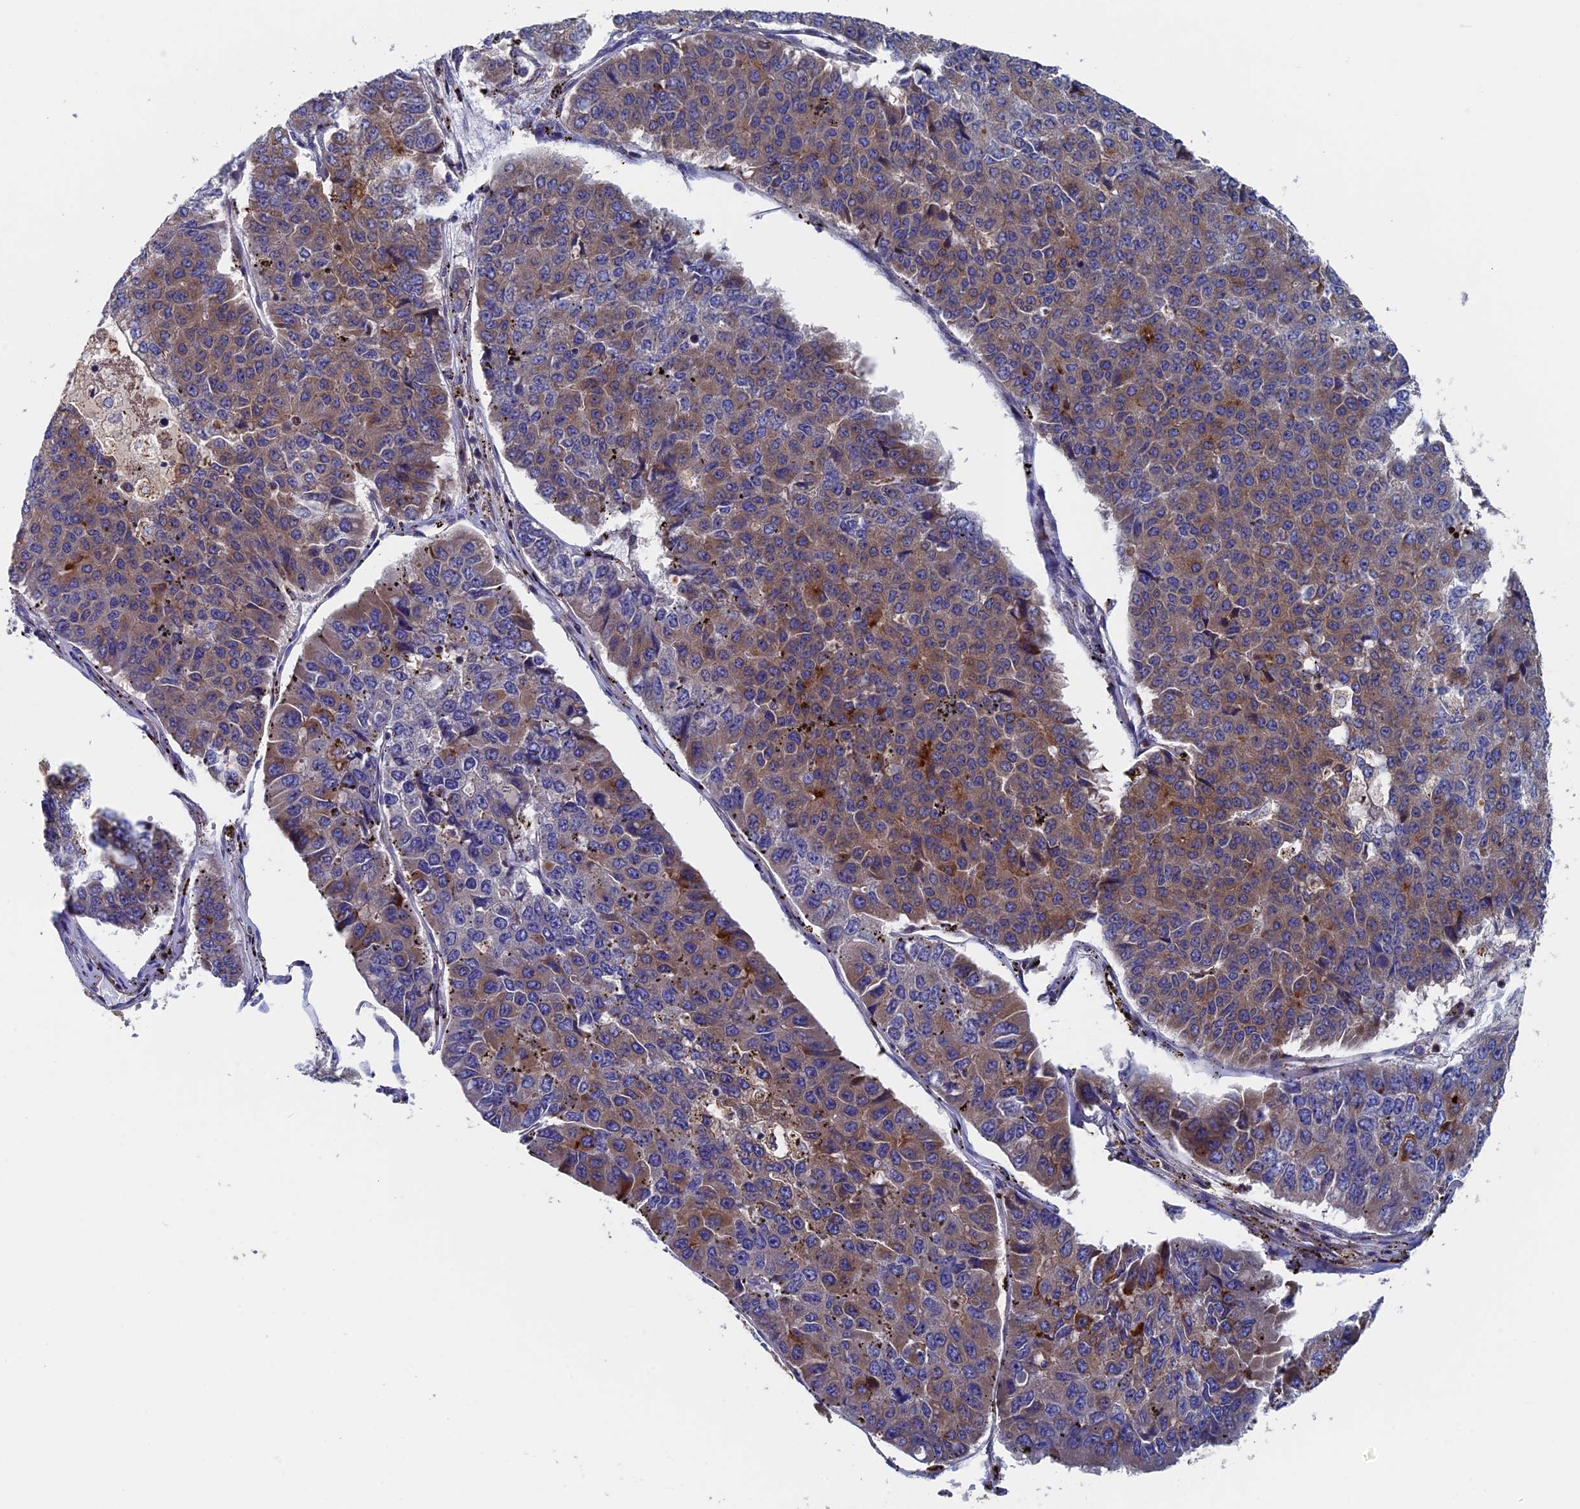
{"staining": {"intensity": "strong", "quantity": "25%-75%", "location": "cytoplasmic/membranous"}, "tissue": "pancreatic cancer", "cell_type": "Tumor cells", "image_type": "cancer", "snomed": [{"axis": "morphology", "description": "Adenocarcinoma, NOS"}, {"axis": "topography", "description": "Pancreas"}], "caption": "Immunohistochemical staining of human pancreatic cancer (adenocarcinoma) exhibits high levels of strong cytoplasmic/membranous positivity in about 25%-75% of tumor cells. Immunohistochemistry (ihc) stains the protein in brown and the nuclei are stained blue.", "gene": "DNAJC3", "patient": {"sex": "male", "age": 50}}